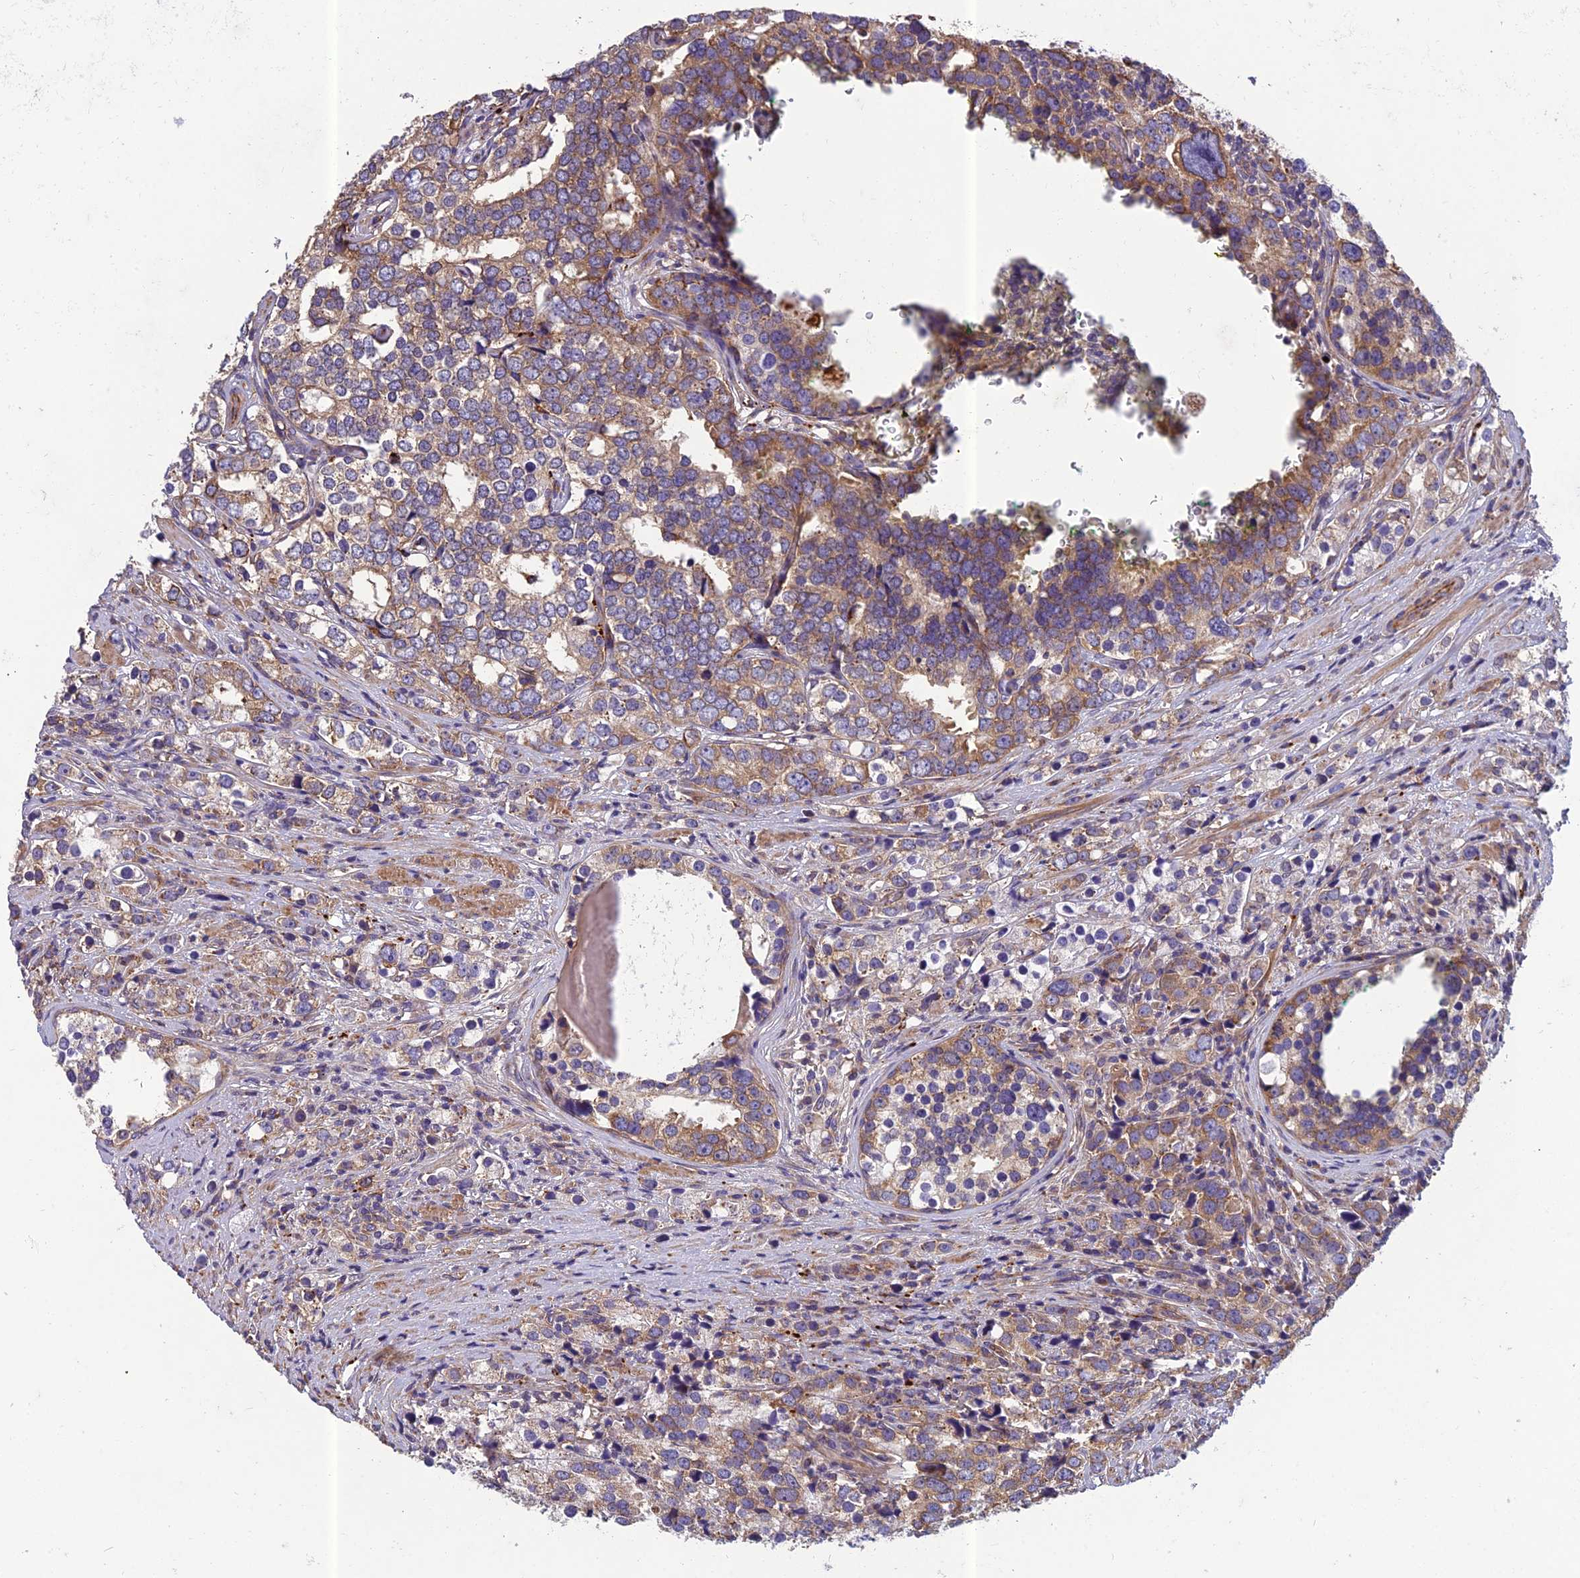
{"staining": {"intensity": "moderate", "quantity": ">75%", "location": "cytoplasmic/membranous"}, "tissue": "prostate cancer", "cell_type": "Tumor cells", "image_type": "cancer", "snomed": [{"axis": "morphology", "description": "Adenocarcinoma, High grade"}, {"axis": "topography", "description": "Prostate"}], "caption": "A brown stain highlights moderate cytoplasmic/membranous staining of a protein in human high-grade adenocarcinoma (prostate) tumor cells.", "gene": "SPDL1", "patient": {"sex": "male", "age": 71}}